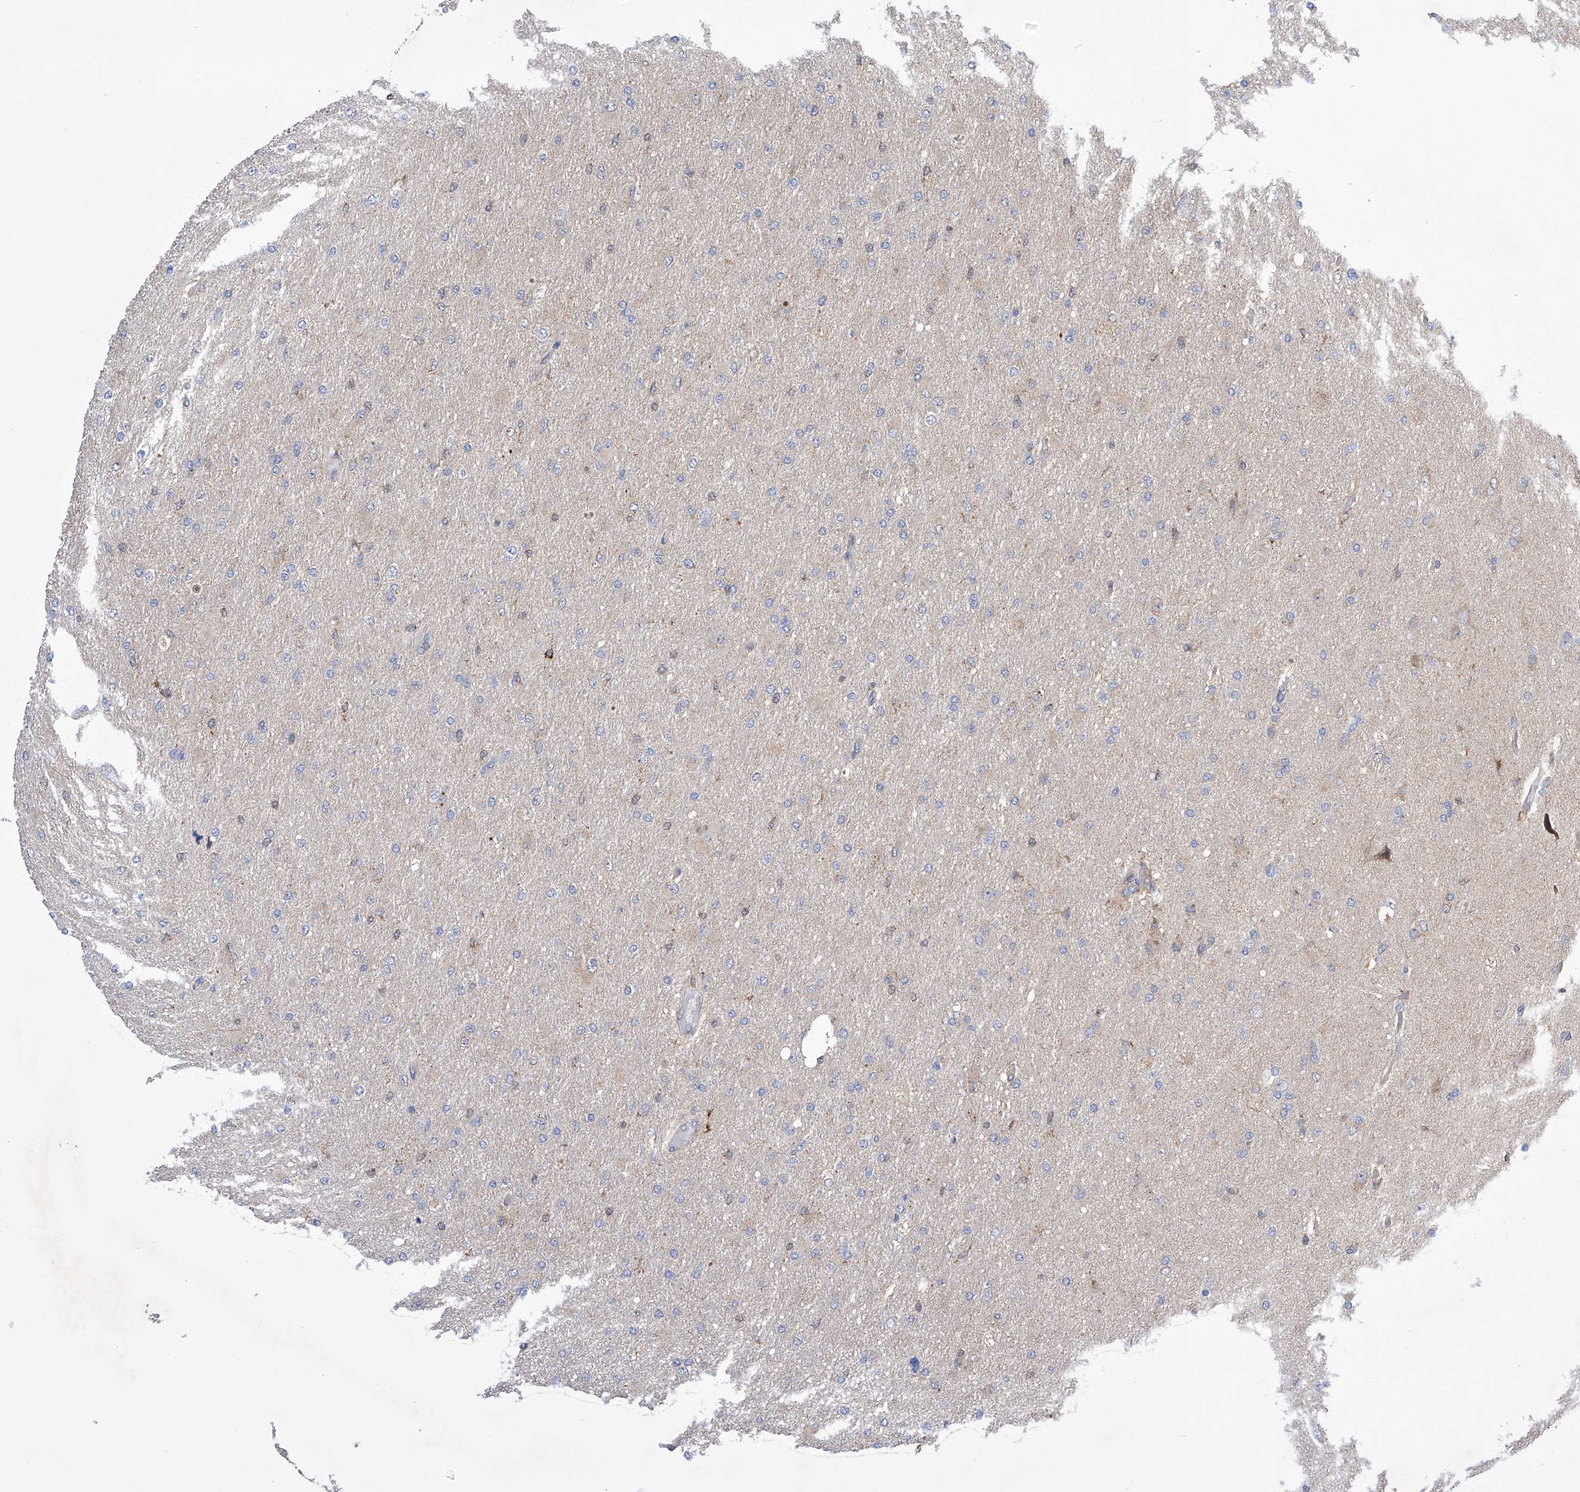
{"staining": {"intensity": "negative", "quantity": "none", "location": "none"}, "tissue": "glioma", "cell_type": "Tumor cells", "image_type": "cancer", "snomed": [{"axis": "morphology", "description": "Glioma, malignant, High grade"}, {"axis": "topography", "description": "Cerebral cortex"}], "caption": "DAB (3,3'-diaminobenzidine) immunohistochemical staining of human high-grade glioma (malignant) shows no significant staining in tumor cells.", "gene": "SPATA20", "patient": {"sex": "female", "age": 36}}